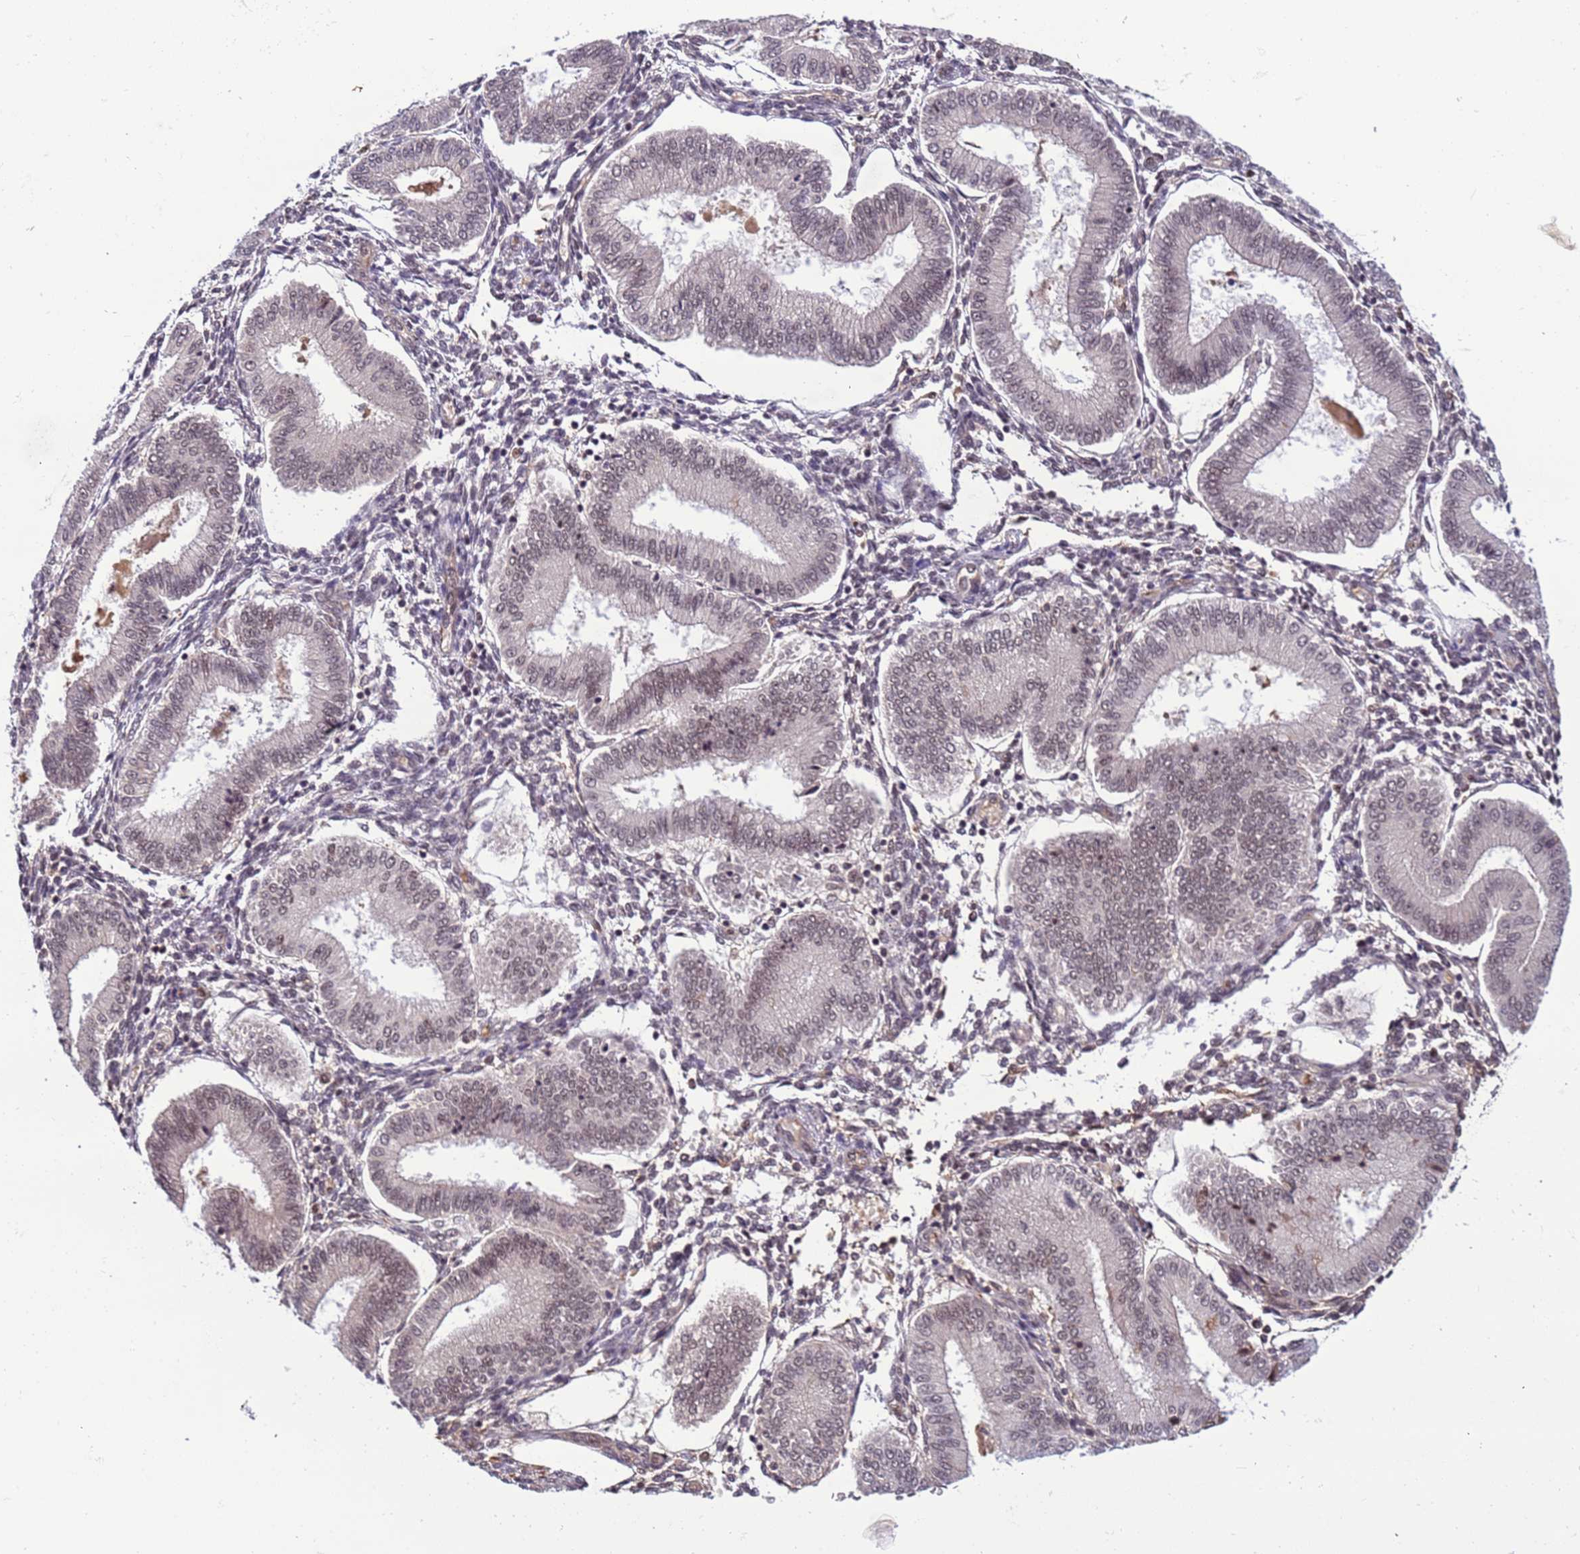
{"staining": {"intensity": "strong", "quantity": "<25%", "location": "nuclear"}, "tissue": "endometrium", "cell_type": "Cells in endometrial stroma", "image_type": "normal", "snomed": [{"axis": "morphology", "description": "Normal tissue, NOS"}, {"axis": "topography", "description": "Endometrium"}], "caption": "IHC of unremarkable endometrium displays medium levels of strong nuclear staining in approximately <25% of cells in endometrial stroma.", "gene": "SRRT", "patient": {"sex": "female", "age": 39}}